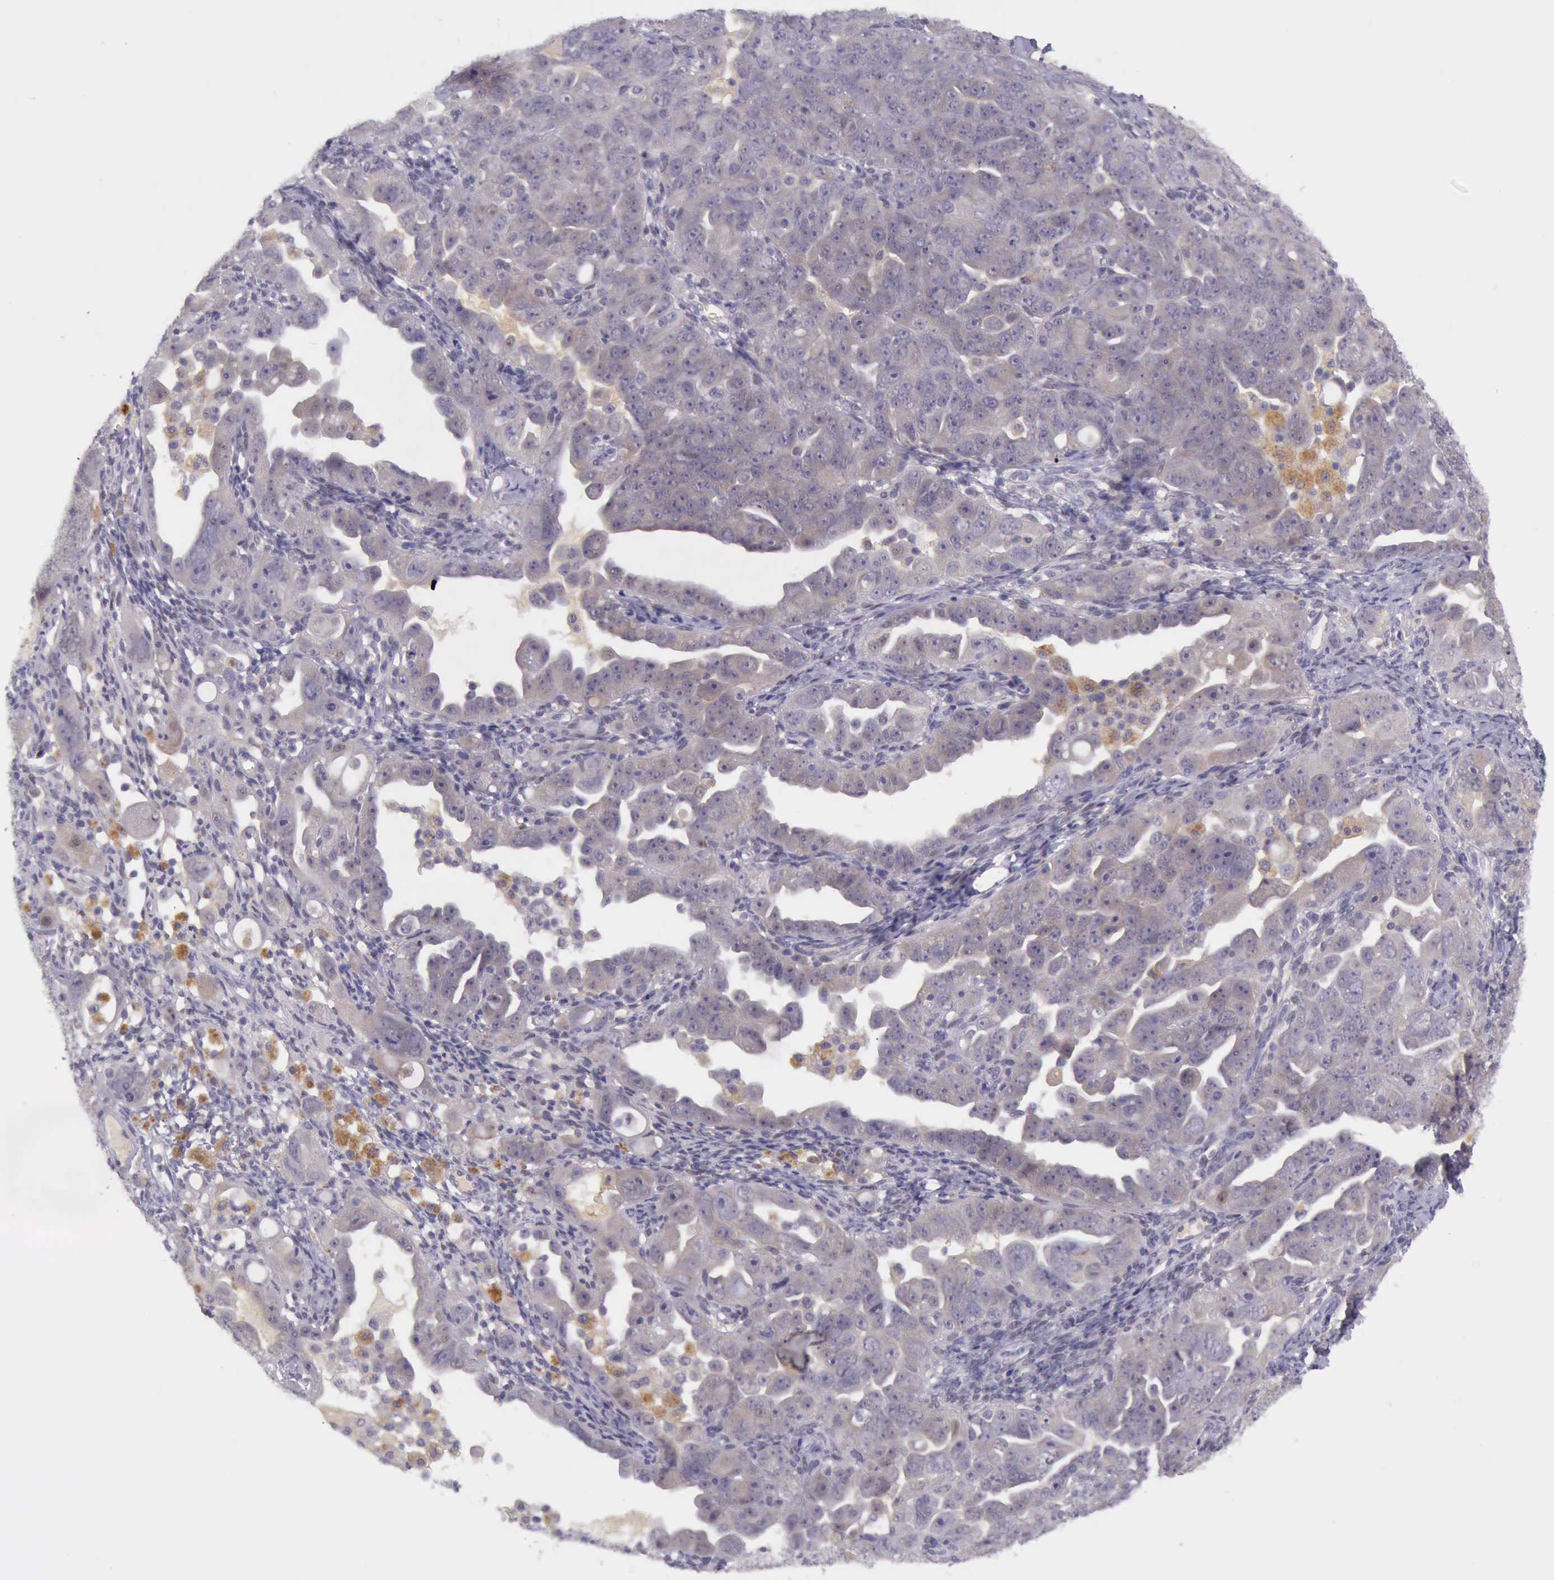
{"staining": {"intensity": "weak", "quantity": ">75%", "location": "cytoplasmic/membranous"}, "tissue": "ovarian cancer", "cell_type": "Tumor cells", "image_type": "cancer", "snomed": [{"axis": "morphology", "description": "Cystadenocarcinoma, serous, NOS"}, {"axis": "topography", "description": "Ovary"}], "caption": "Weak cytoplasmic/membranous positivity for a protein is identified in approximately >75% of tumor cells of ovarian cancer using IHC.", "gene": "ARNT2", "patient": {"sex": "female", "age": 66}}